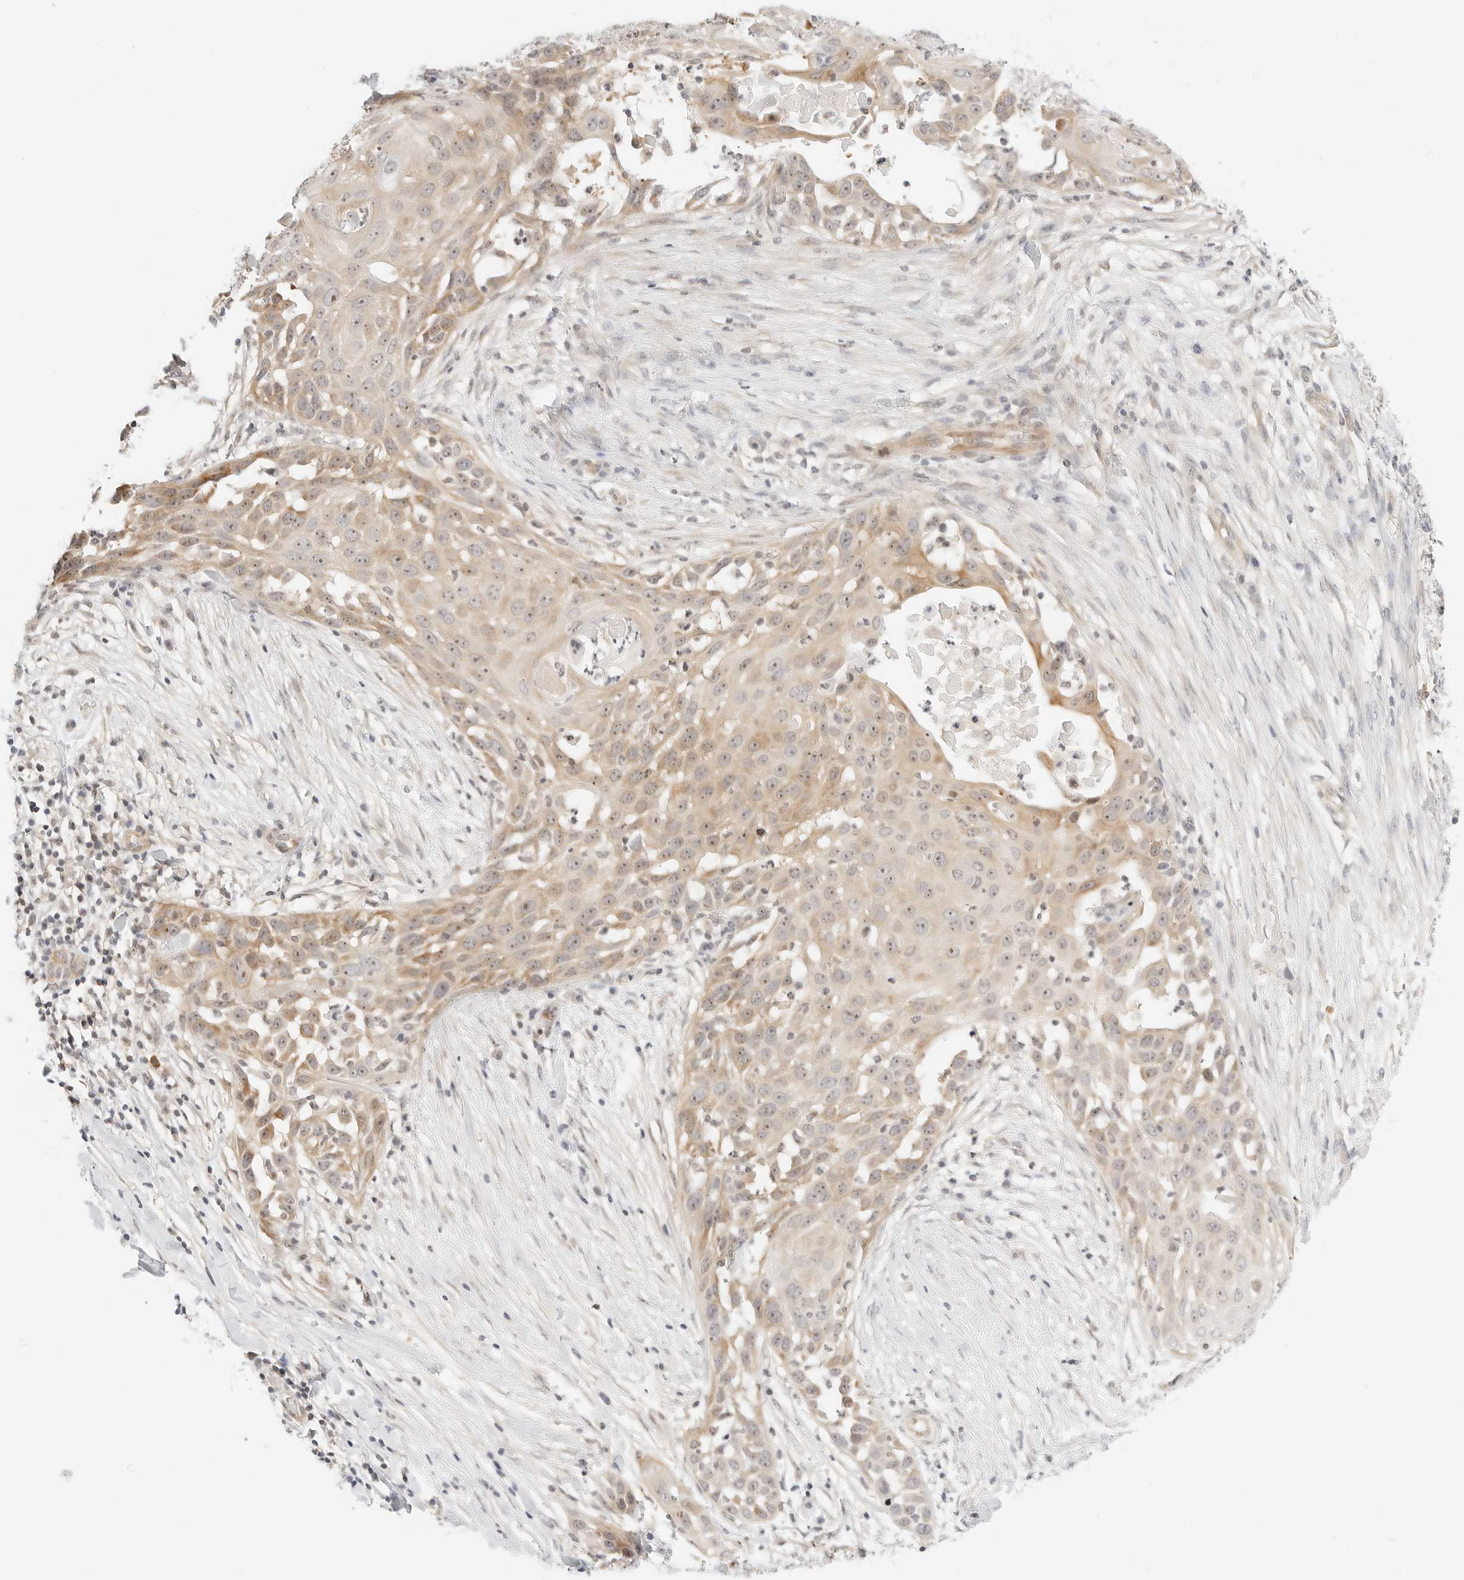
{"staining": {"intensity": "moderate", "quantity": "25%-75%", "location": "cytoplasmic/membranous,nuclear"}, "tissue": "skin cancer", "cell_type": "Tumor cells", "image_type": "cancer", "snomed": [{"axis": "morphology", "description": "Squamous cell carcinoma, NOS"}, {"axis": "topography", "description": "Skin"}], "caption": "The immunohistochemical stain shows moderate cytoplasmic/membranous and nuclear expression in tumor cells of skin cancer tissue.", "gene": "TEKT2", "patient": {"sex": "female", "age": 44}}